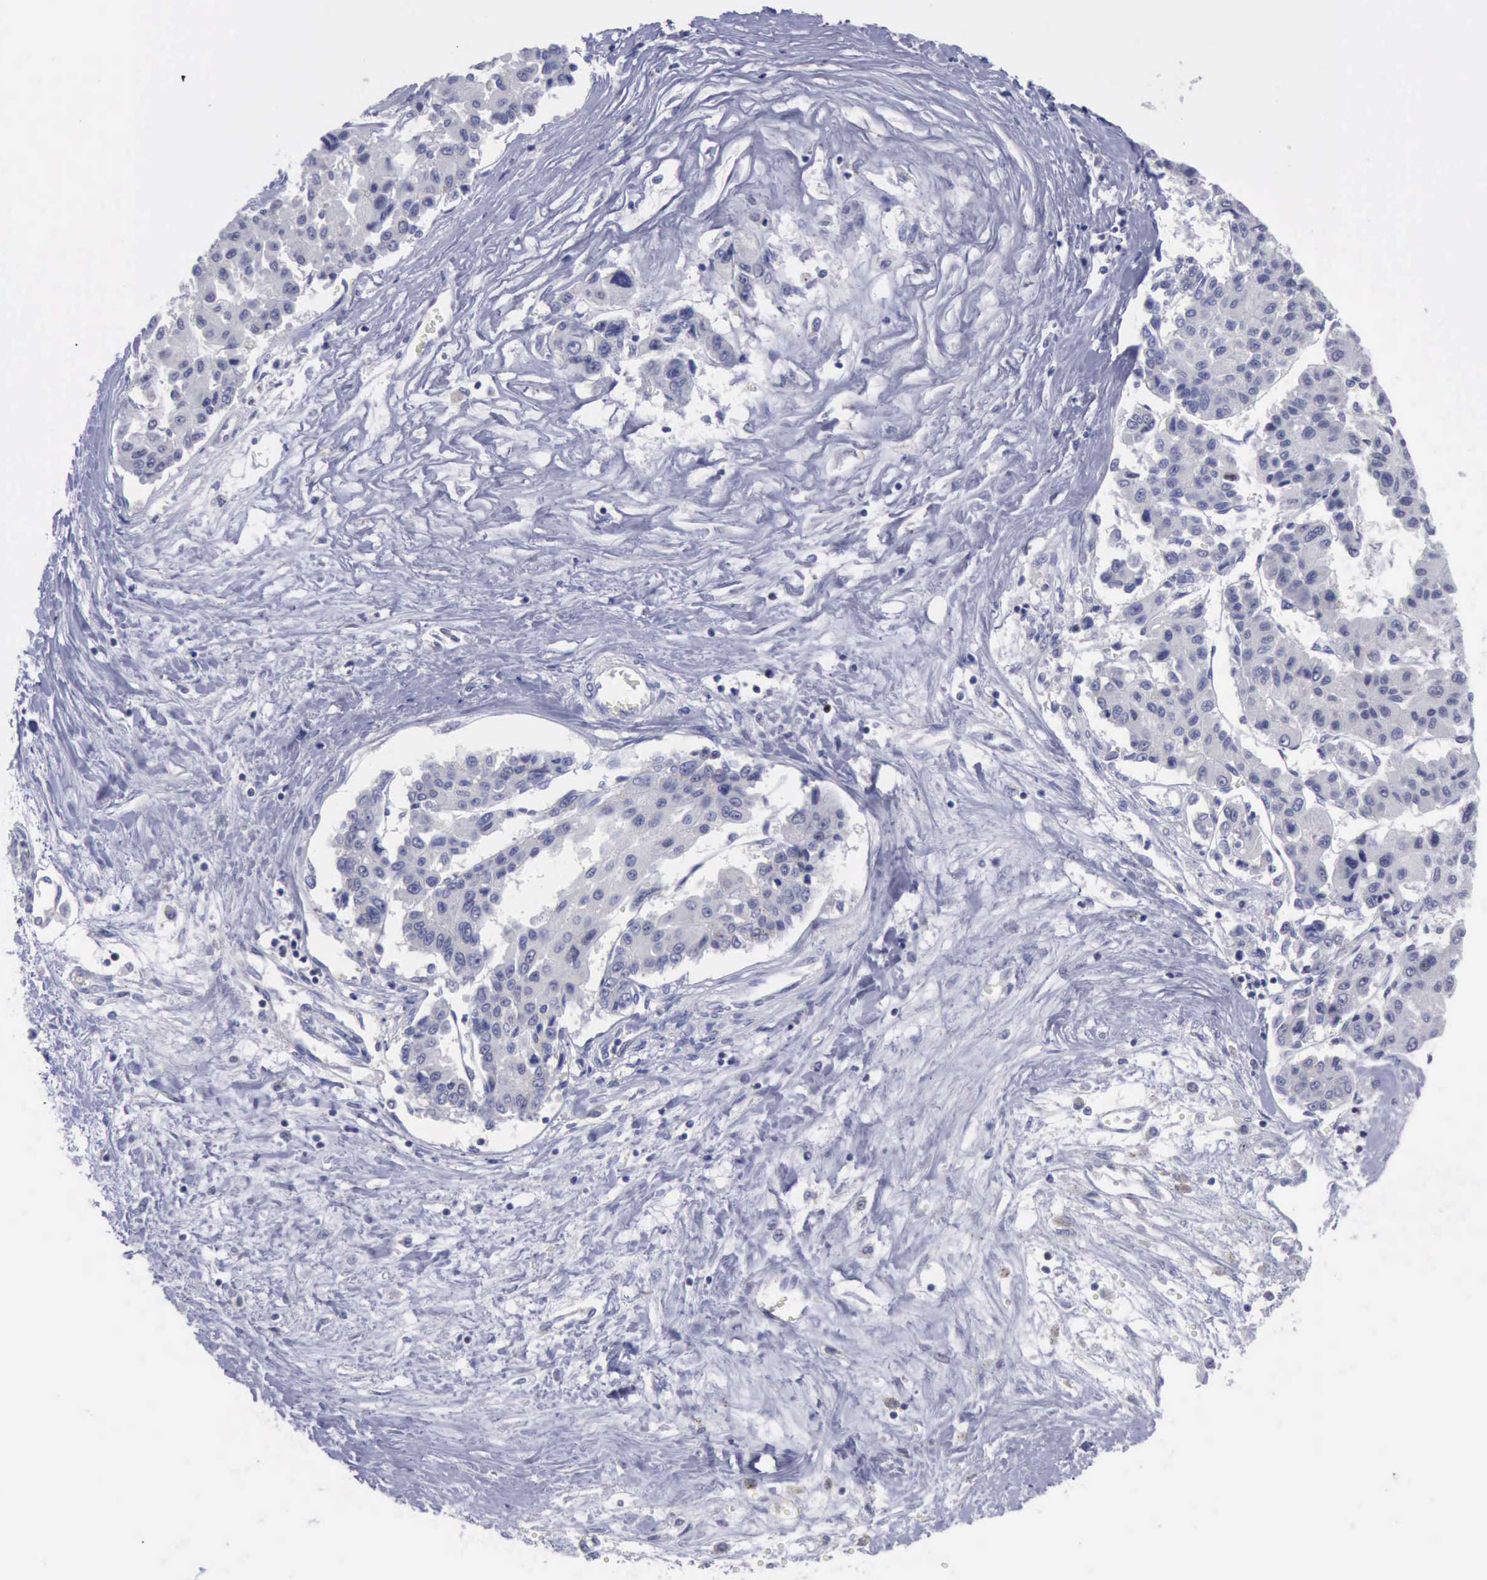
{"staining": {"intensity": "negative", "quantity": "none", "location": "none"}, "tissue": "liver cancer", "cell_type": "Tumor cells", "image_type": "cancer", "snomed": [{"axis": "morphology", "description": "Carcinoma, Hepatocellular, NOS"}, {"axis": "topography", "description": "Liver"}], "caption": "Human liver cancer stained for a protein using immunohistochemistry reveals no expression in tumor cells.", "gene": "SATB2", "patient": {"sex": "male", "age": 64}}